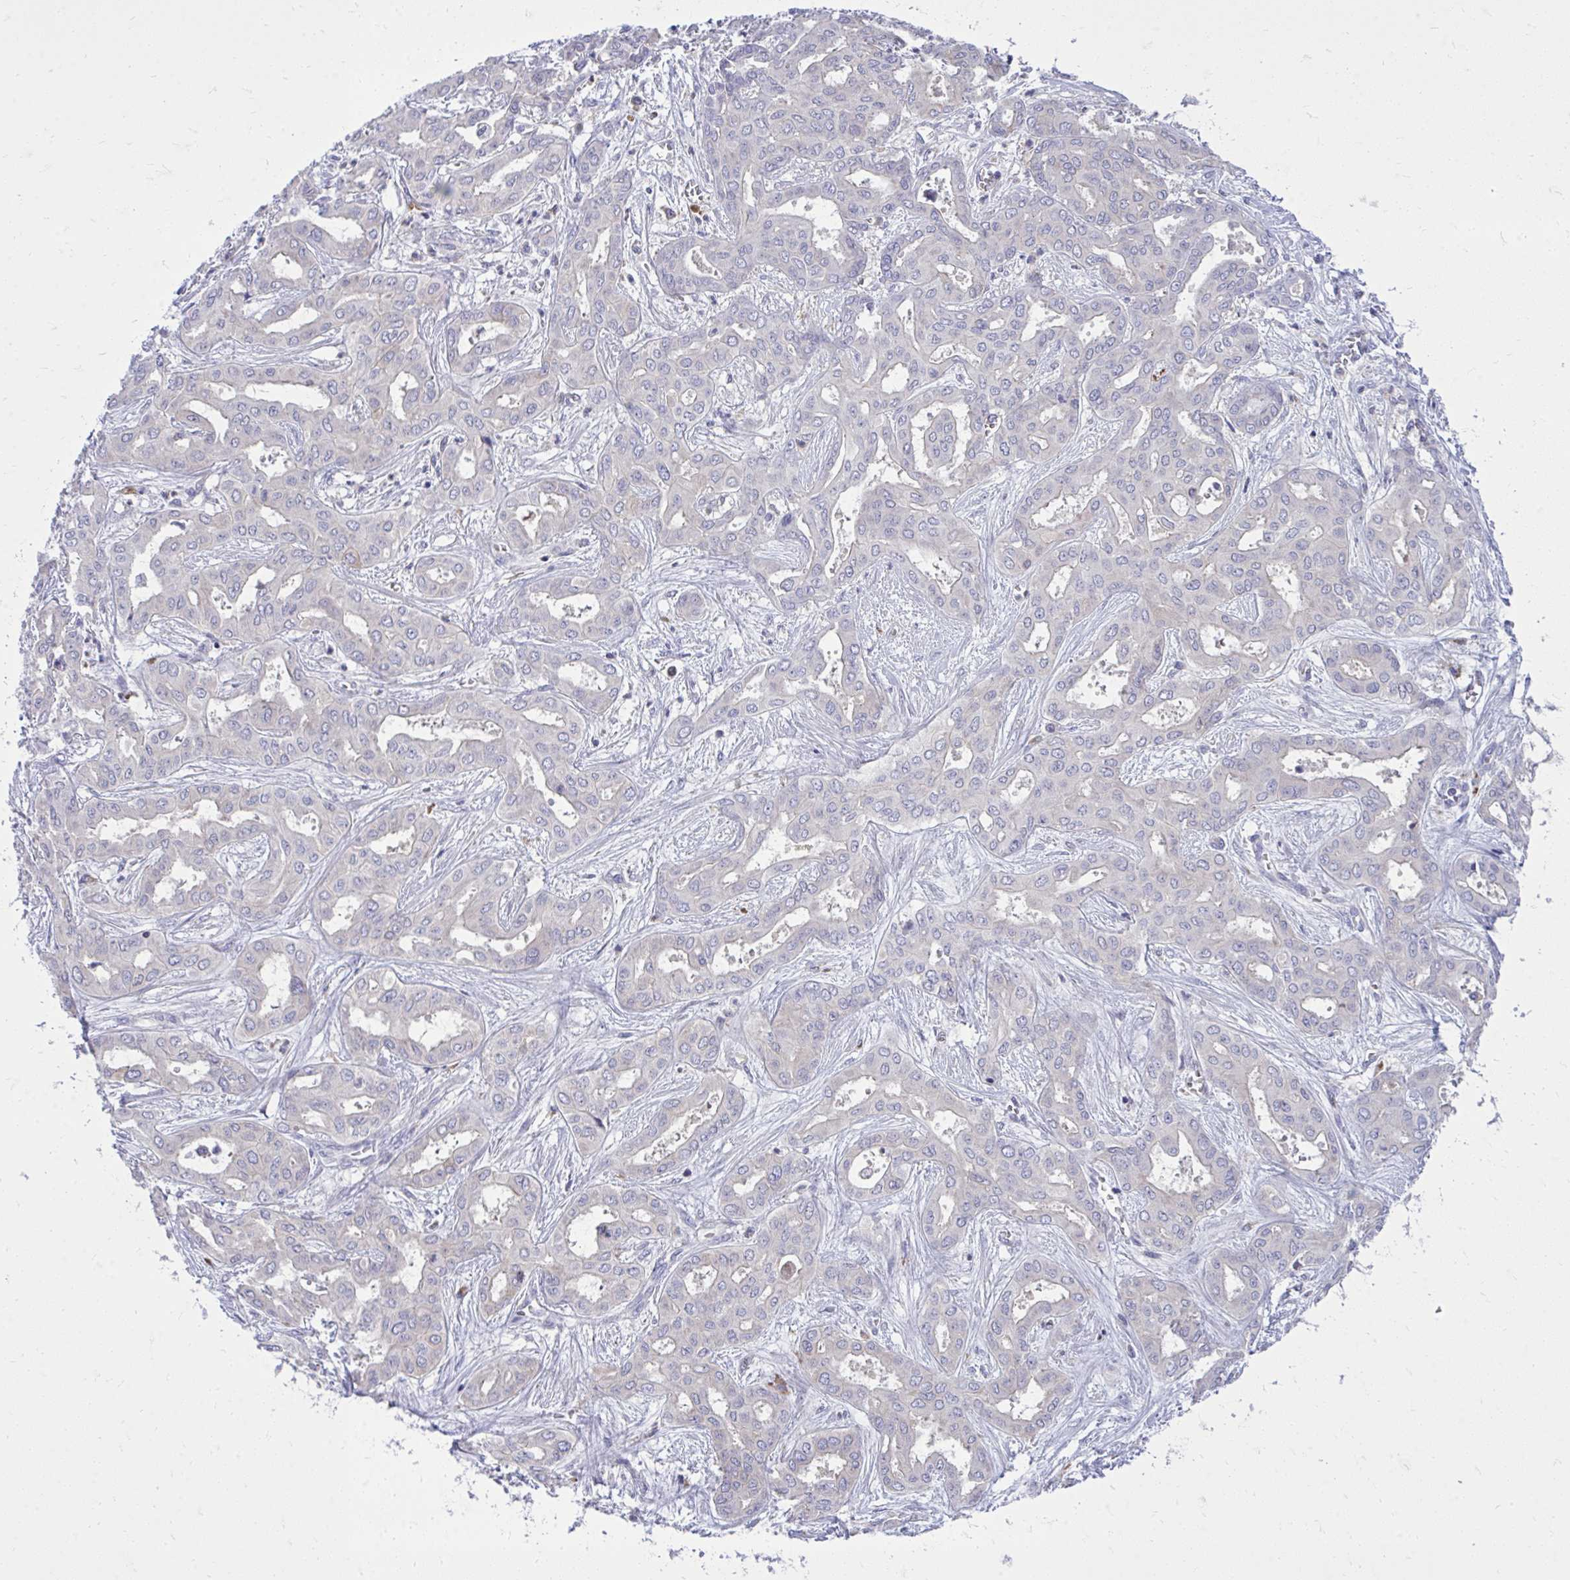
{"staining": {"intensity": "negative", "quantity": "none", "location": "none"}, "tissue": "liver cancer", "cell_type": "Tumor cells", "image_type": "cancer", "snomed": [{"axis": "morphology", "description": "Cholangiocarcinoma"}, {"axis": "topography", "description": "Liver"}], "caption": "This is an immunohistochemistry (IHC) image of liver cancer (cholangiocarcinoma). There is no staining in tumor cells.", "gene": "TP53I11", "patient": {"sex": "female", "age": 64}}